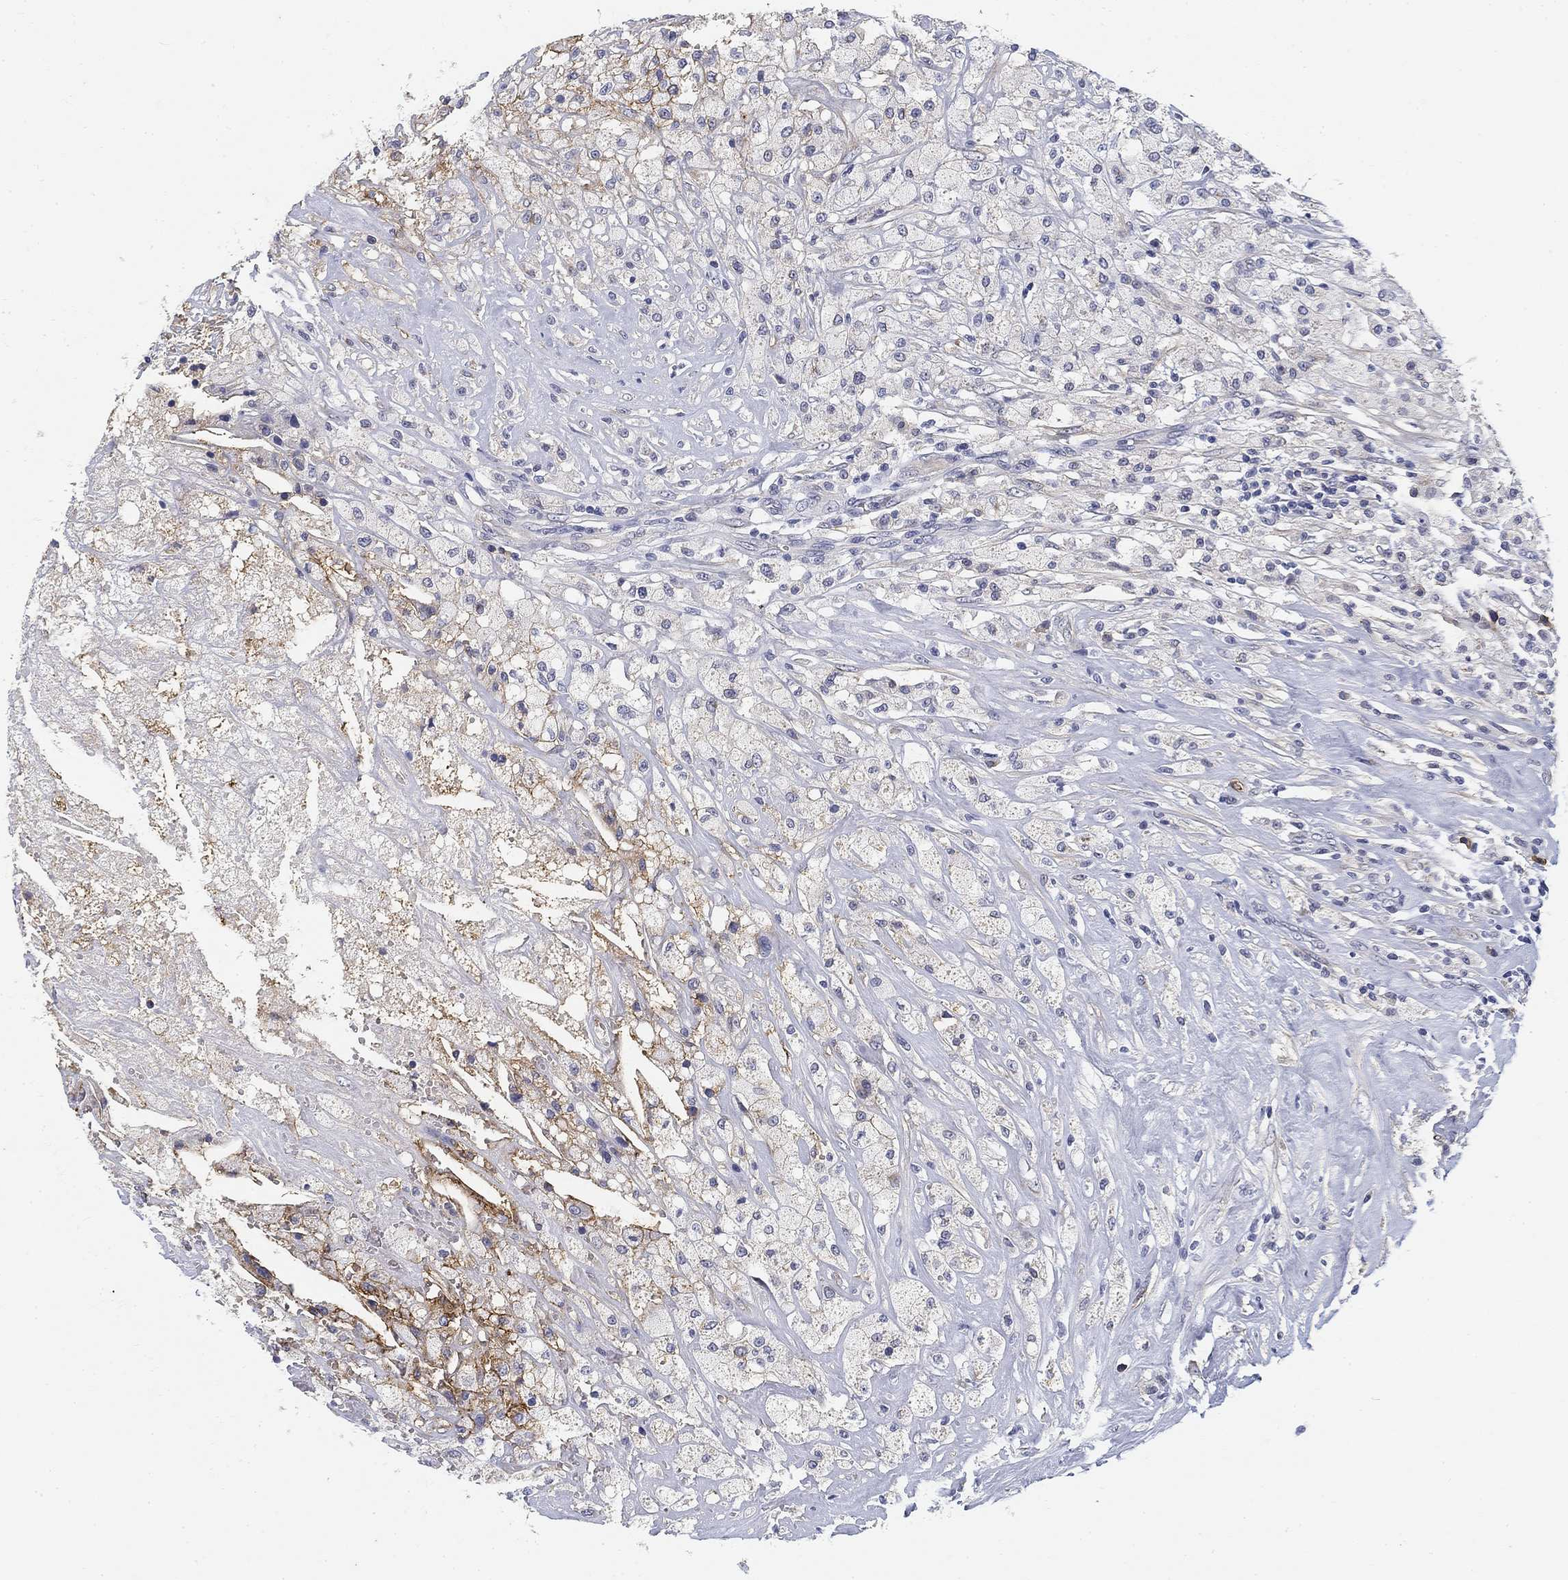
{"staining": {"intensity": "negative", "quantity": "none", "location": "none"}, "tissue": "testis cancer", "cell_type": "Tumor cells", "image_type": "cancer", "snomed": [{"axis": "morphology", "description": "Necrosis, NOS"}, {"axis": "morphology", "description": "Carcinoma, Embryonal, NOS"}, {"axis": "topography", "description": "Testis"}], "caption": "Tumor cells show no significant protein positivity in embryonal carcinoma (testis).", "gene": "SLC2A5", "patient": {"sex": "male", "age": 19}}